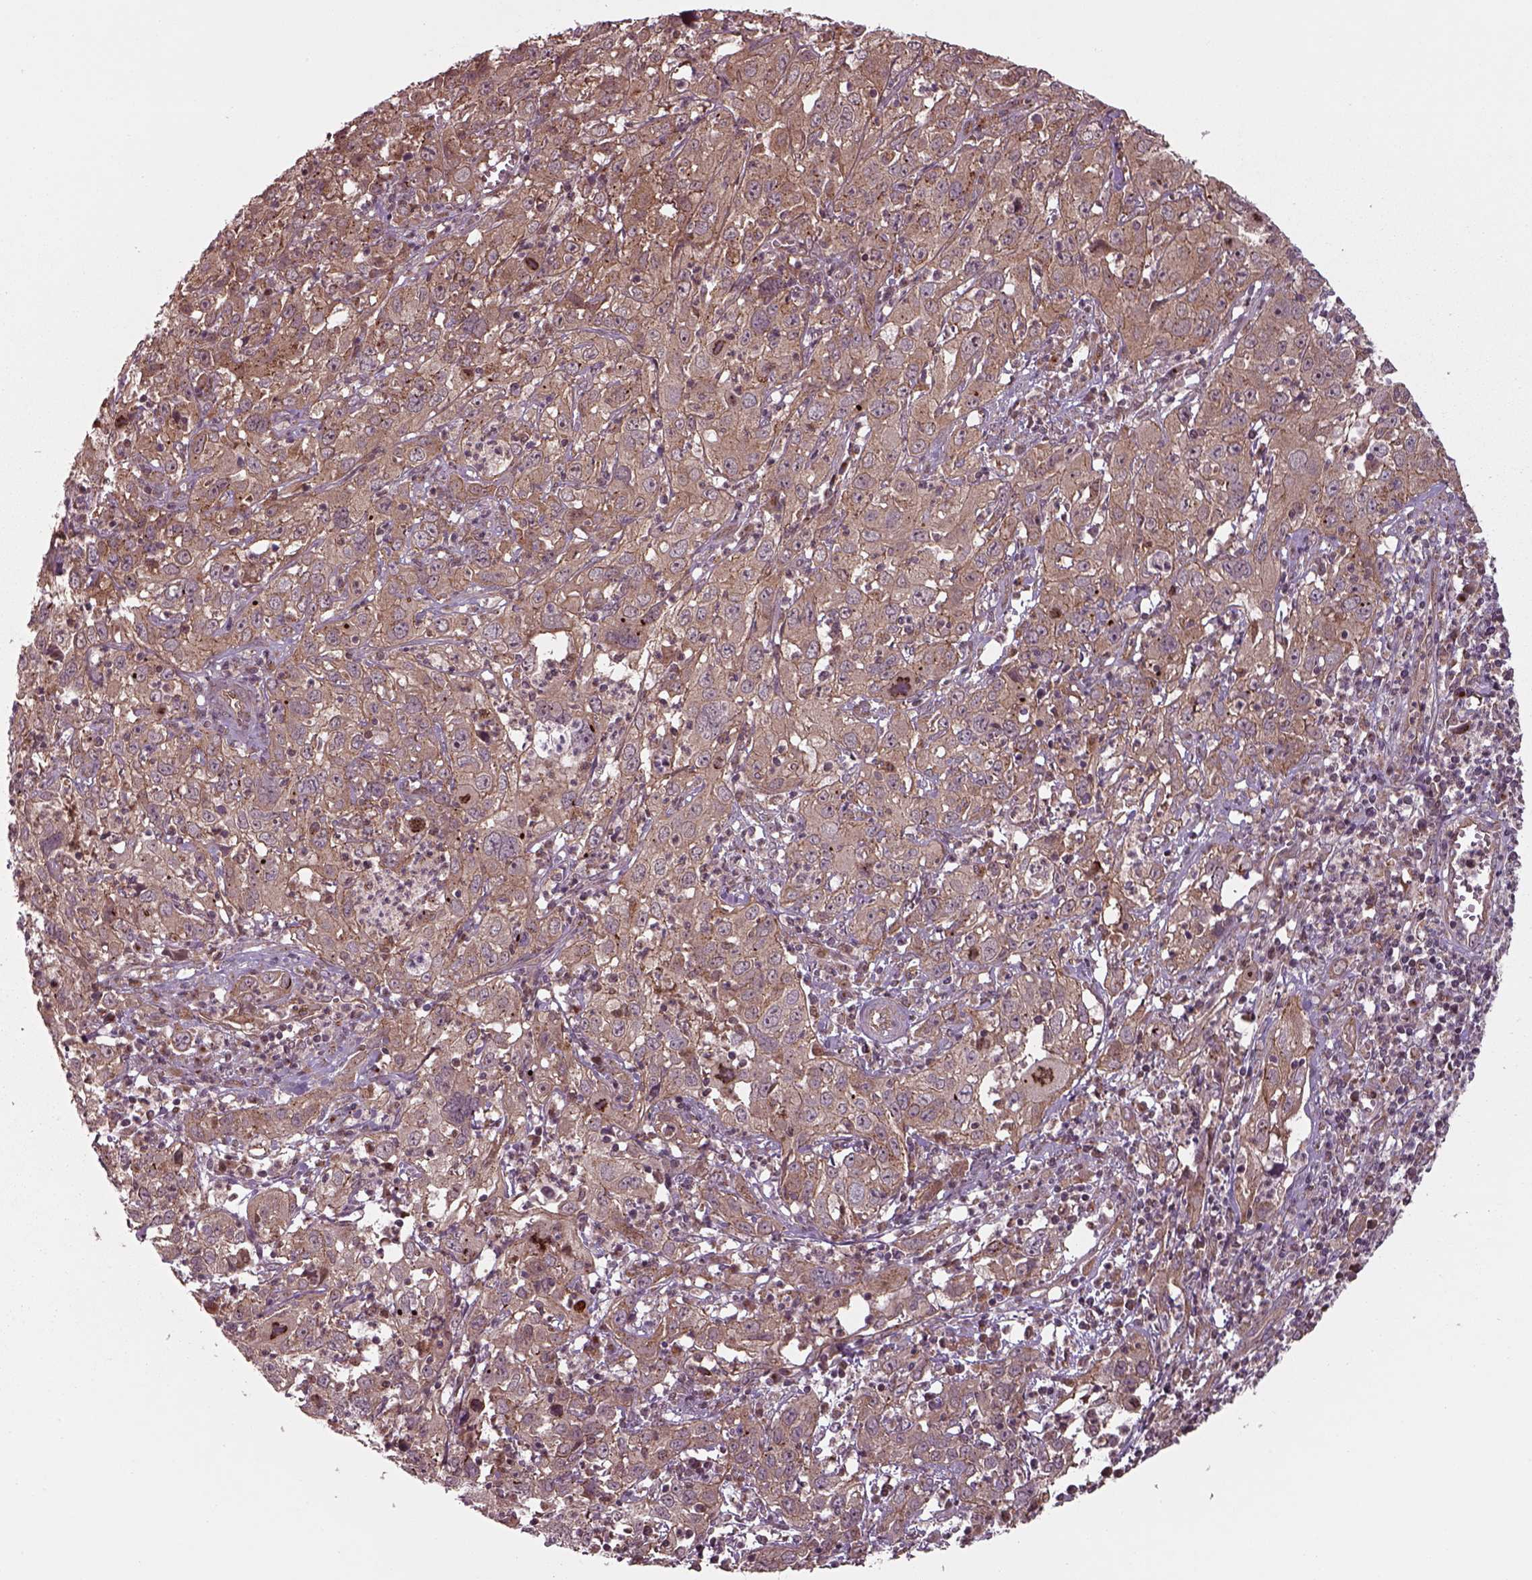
{"staining": {"intensity": "moderate", "quantity": ">75%", "location": "cytoplasmic/membranous"}, "tissue": "cervical cancer", "cell_type": "Tumor cells", "image_type": "cancer", "snomed": [{"axis": "morphology", "description": "Squamous cell carcinoma, NOS"}, {"axis": "topography", "description": "Cervix"}], "caption": "Immunohistochemistry (IHC) (DAB) staining of human cervical cancer demonstrates moderate cytoplasmic/membranous protein staining in approximately >75% of tumor cells.", "gene": "CHMP3", "patient": {"sex": "female", "age": 32}}